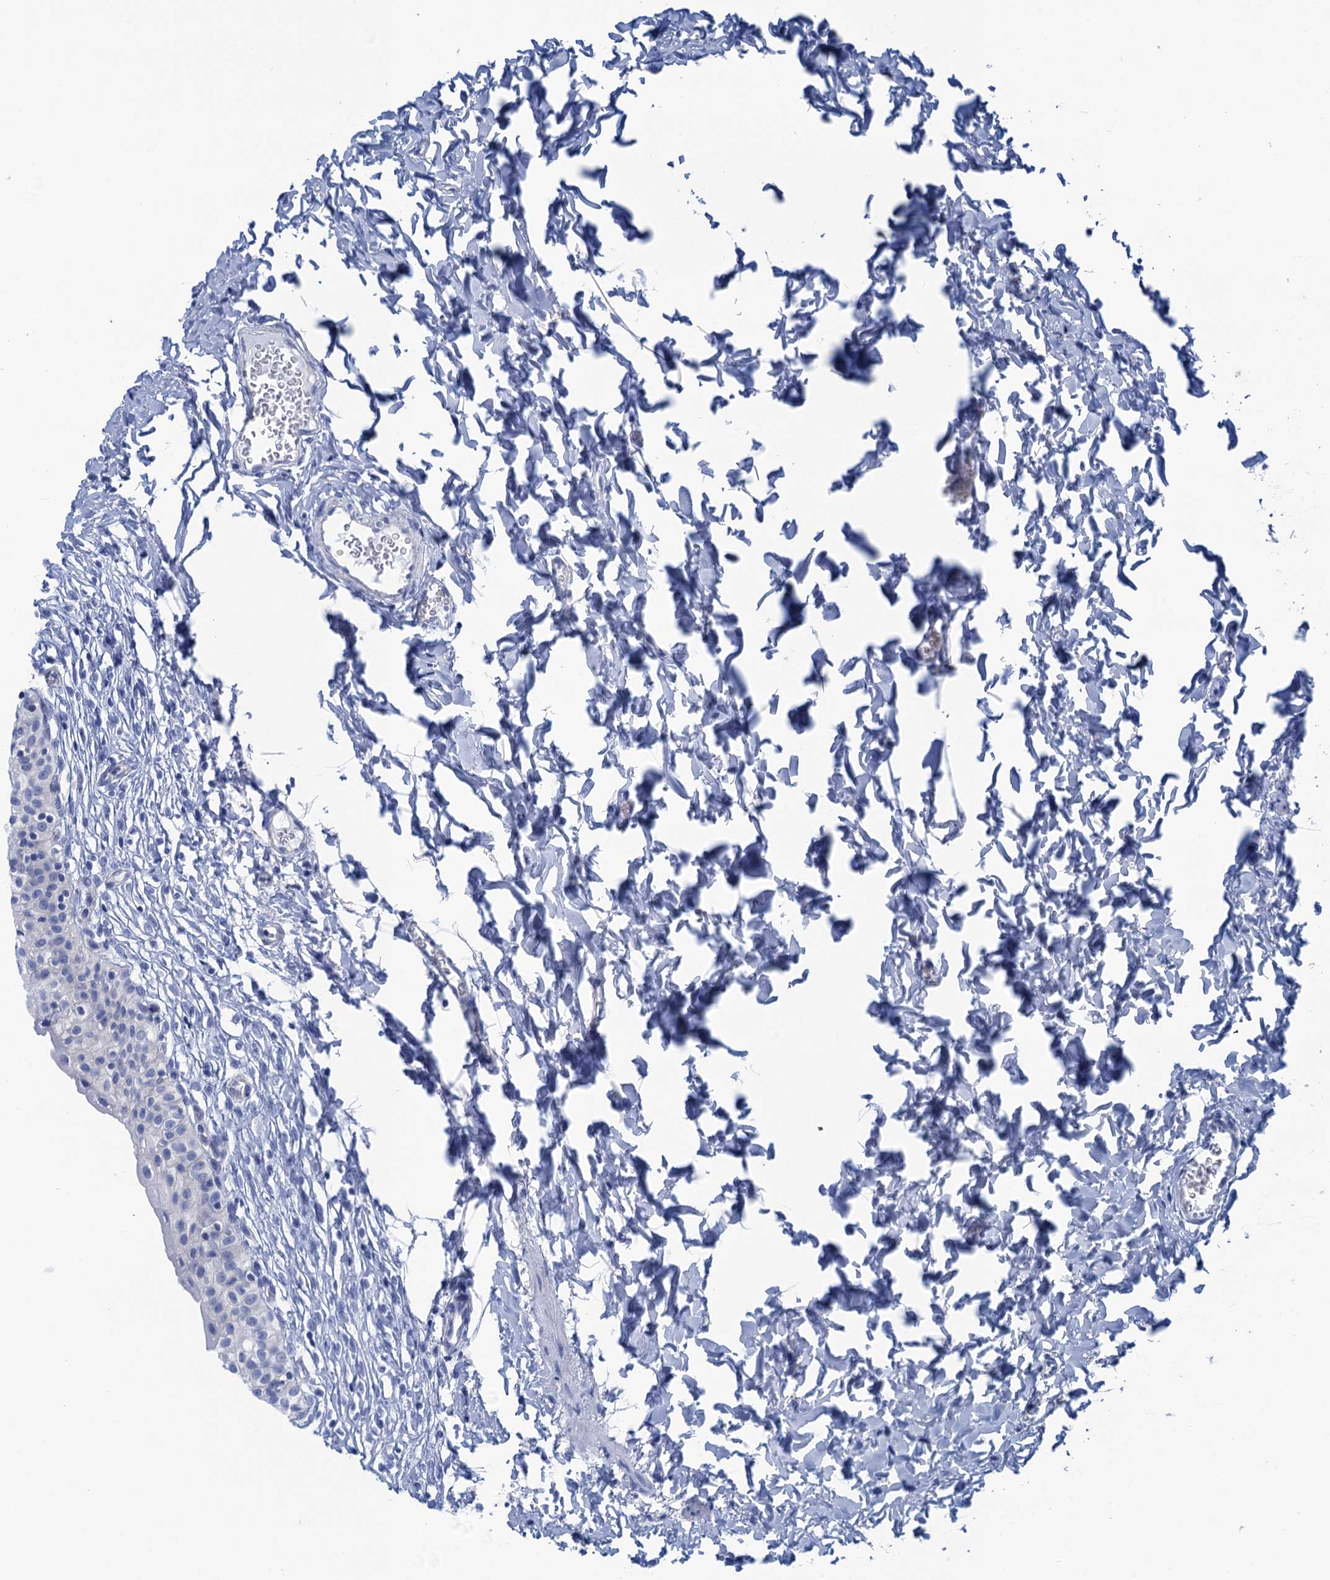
{"staining": {"intensity": "negative", "quantity": "none", "location": "none"}, "tissue": "urinary bladder", "cell_type": "Urothelial cells", "image_type": "normal", "snomed": [{"axis": "morphology", "description": "Normal tissue, NOS"}, {"axis": "topography", "description": "Urinary bladder"}], "caption": "This is an immunohistochemistry (IHC) photomicrograph of benign human urinary bladder. There is no staining in urothelial cells.", "gene": "CALML5", "patient": {"sex": "male", "age": 55}}